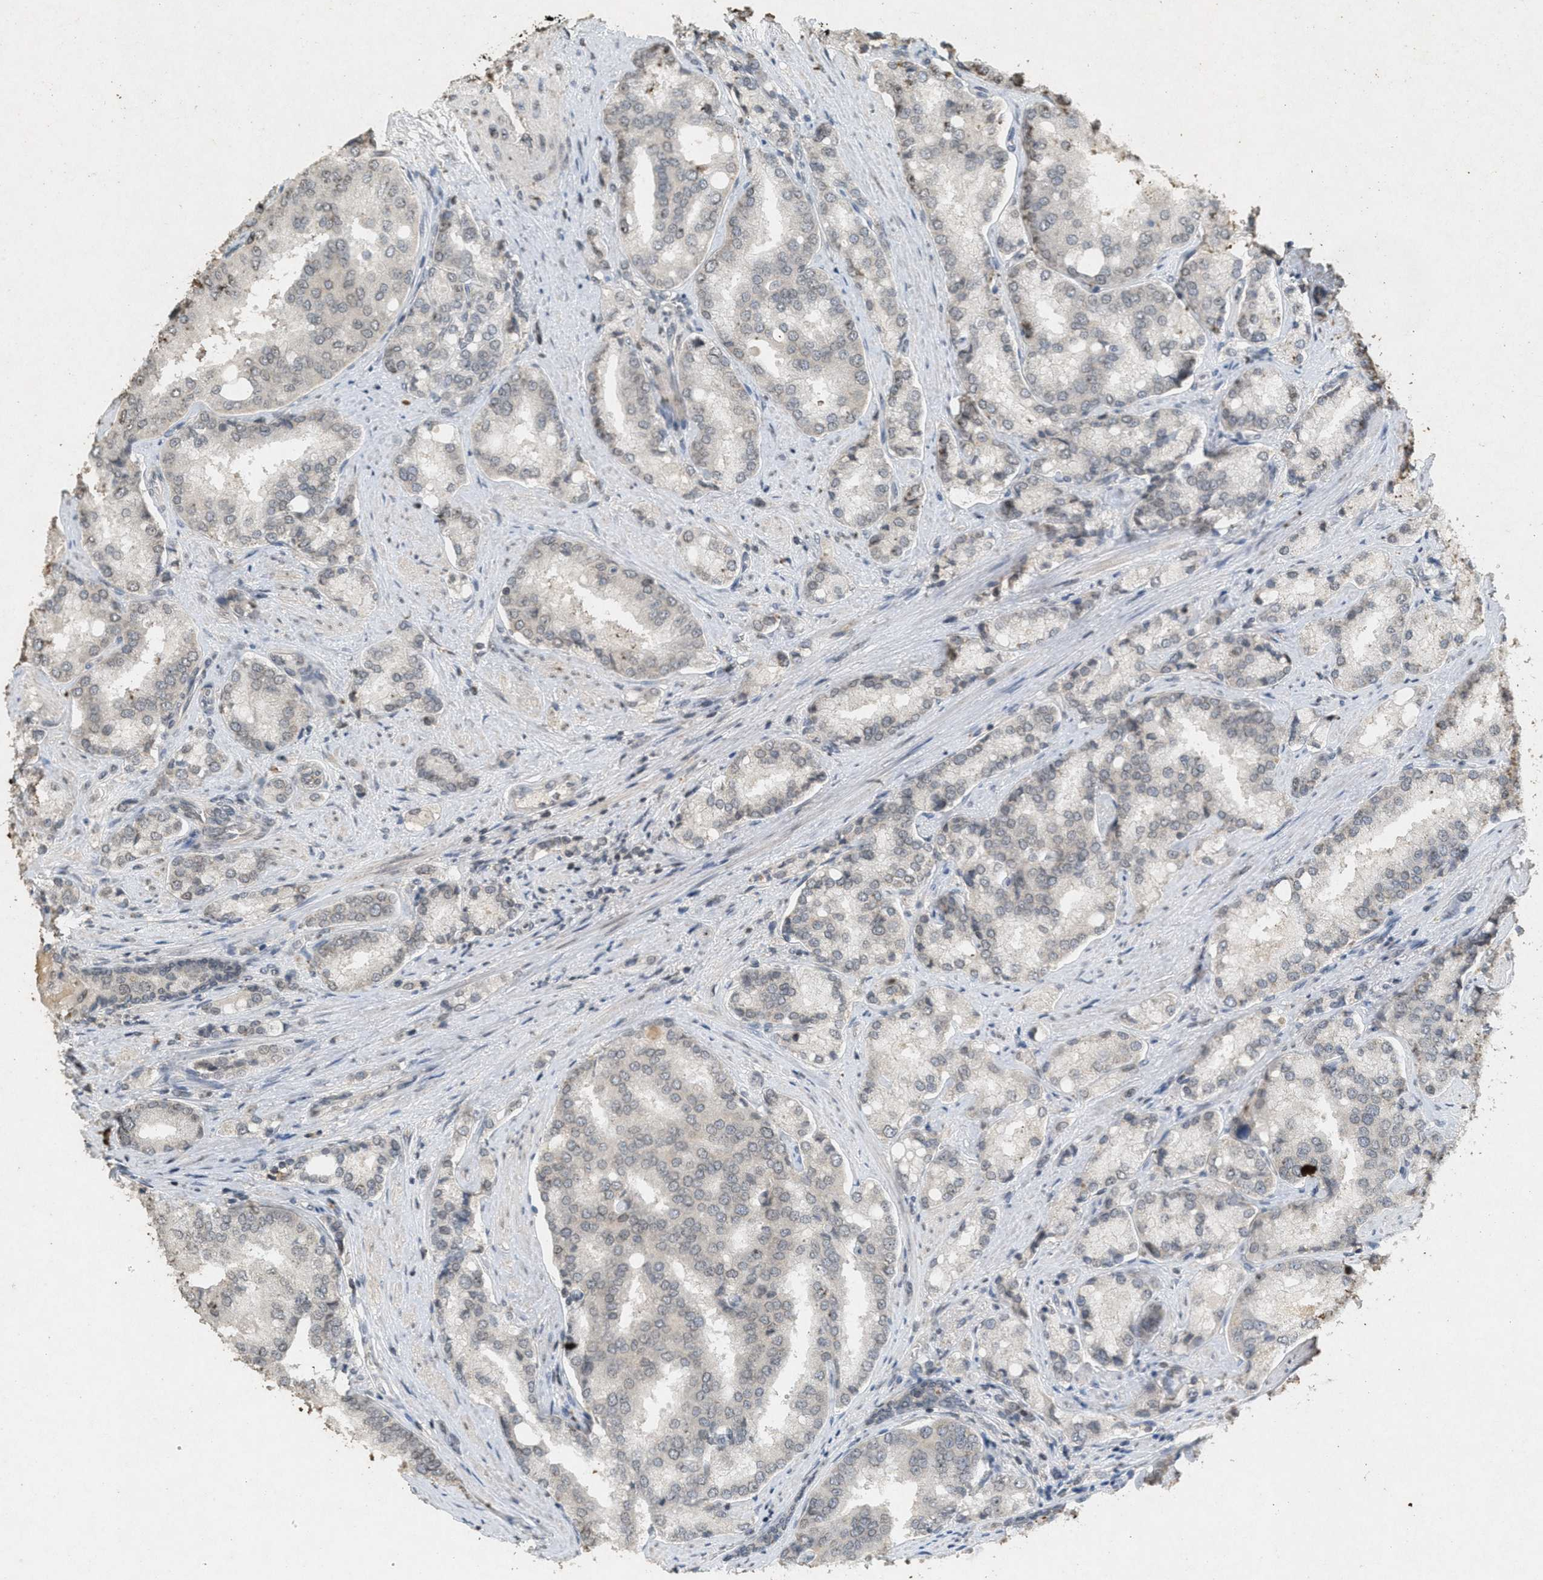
{"staining": {"intensity": "negative", "quantity": "none", "location": "none"}, "tissue": "prostate cancer", "cell_type": "Tumor cells", "image_type": "cancer", "snomed": [{"axis": "morphology", "description": "Adenocarcinoma, High grade"}, {"axis": "topography", "description": "Prostate"}], "caption": "The photomicrograph demonstrates no significant positivity in tumor cells of prostate high-grade adenocarcinoma. (Brightfield microscopy of DAB IHC at high magnification).", "gene": "ABHD6", "patient": {"sex": "male", "age": 50}}